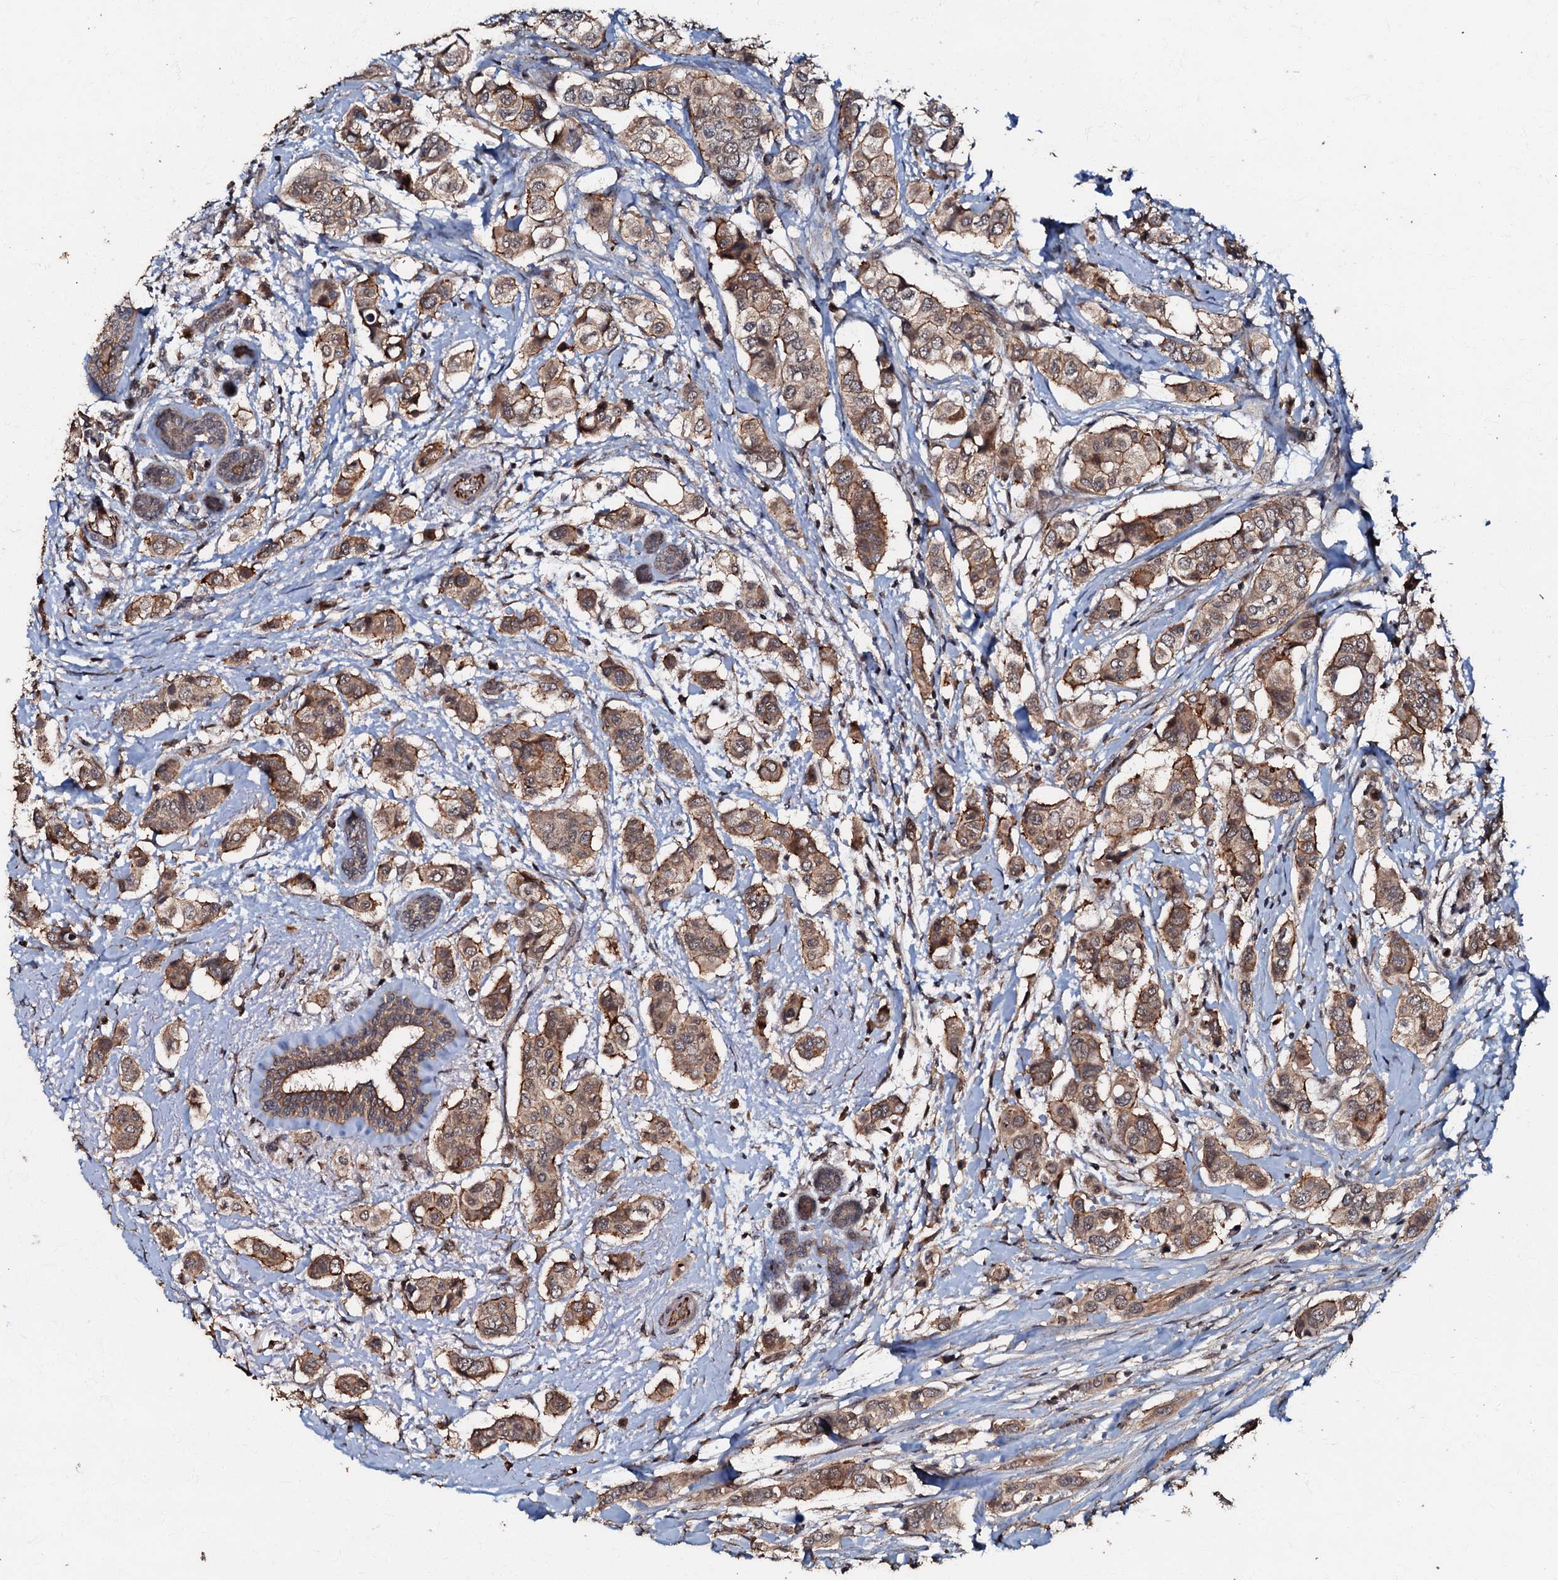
{"staining": {"intensity": "moderate", "quantity": ">75%", "location": "cytoplasmic/membranous"}, "tissue": "breast cancer", "cell_type": "Tumor cells", "image_type": "cancer", "snomed": [{"axis": "morphology", "description": "Lobular carcinoma"}, {"axis": "topography", "description": "Breast"}], "caption": "About >75% of tumor cells in lobular carcinoma (breast) reveal moderate cytoplasmic/membranous protein staining as visualized by brown immunohistochemical staining.", "gene": "MANSC4", "patient": {"sex": "female", "age": 51}}